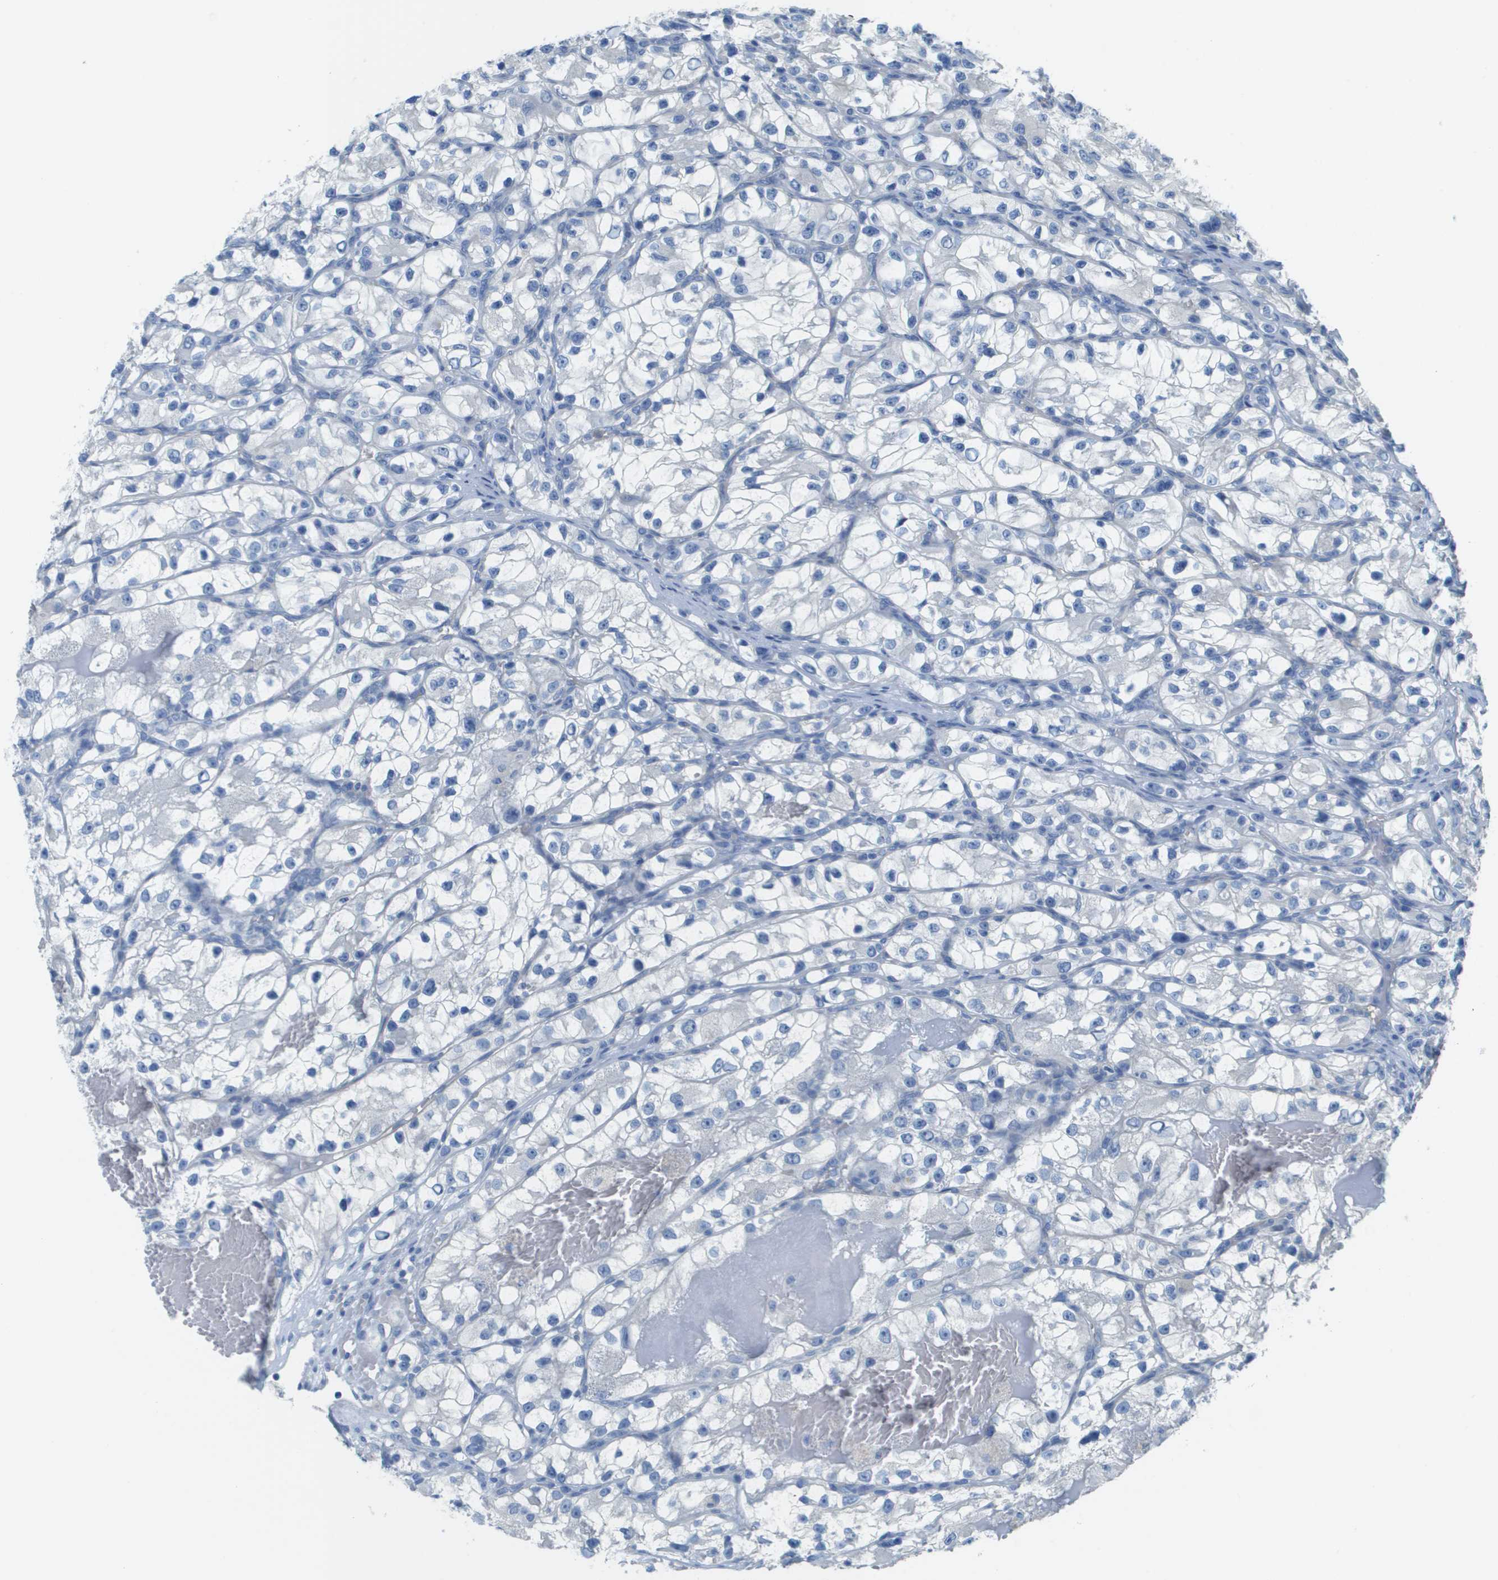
{"staining": {"intensity": "negative", "quantity": "none", "location": "none"}, "tissue": "renal cancer", "cell_type": "Tumor cells", "image_type": "cancer", "snomed": [{"axis": "morphology", "description": "Adenocarcinoma, NOS"}, {"axis": "topography", "description": "Kidney"}], "caption": "Human renal cancer (adenocarcinoma) stained for a protein using immunohistochemistry (IHC) reveals no expression in tumor cells.", "gene": "CD46", "patient": {"sex": "female", "age": 57}}